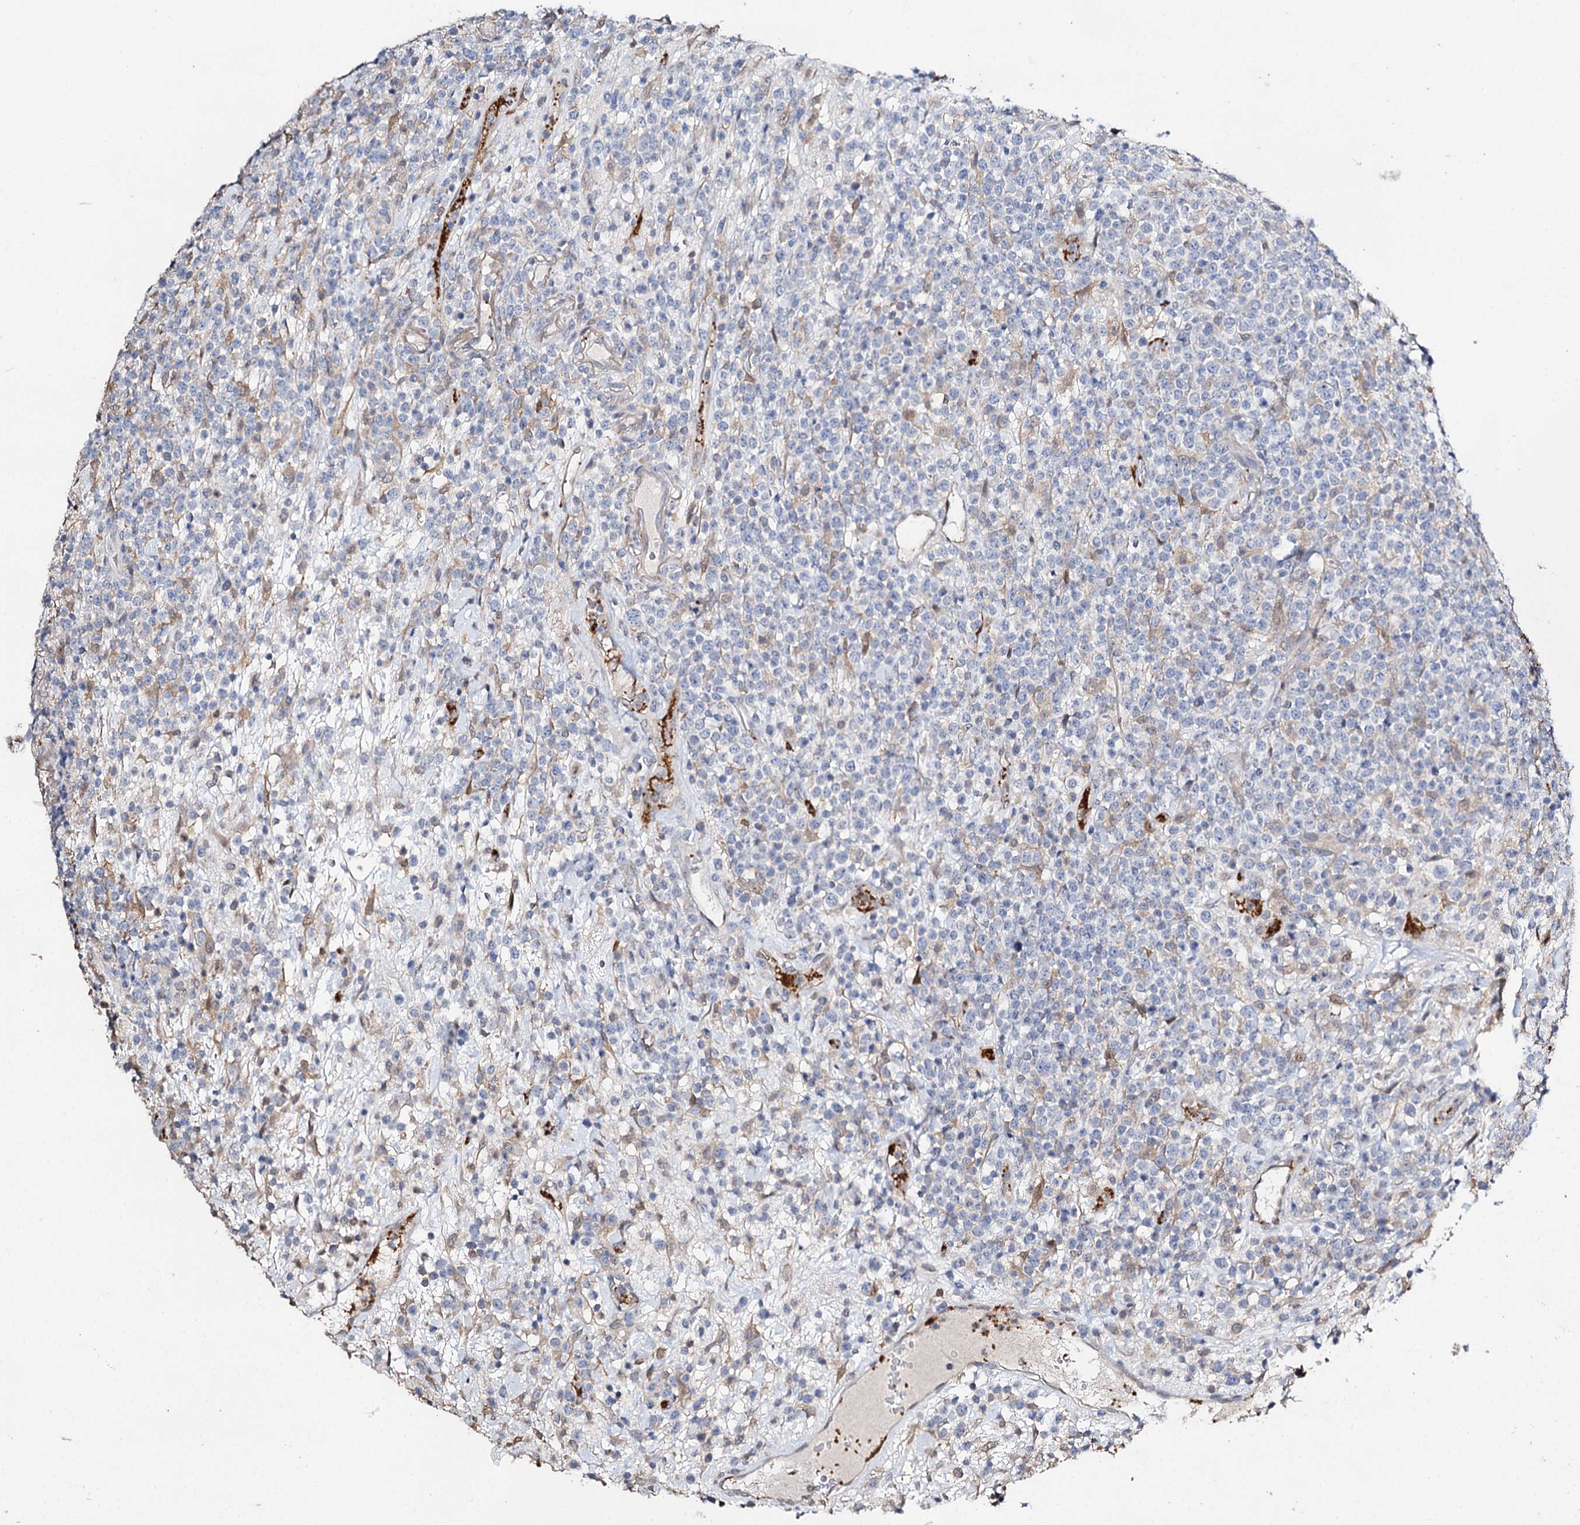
{"staining": {"intensity": "negative", "quantity": "none", "location": "none"}, "tissue": "lymphoma", "cell_type": "Tumor cells", "image_type": "cancer", "snomed": [{"axis": "morphology", "description": "Malignant lymphoma, non-Hodgkin's type, High grade"}, {"axis": "topography", "description": "Colon"}], "caption": "Immunohistochemical staining of malignant lymphoma, non-Hodgkin's type (high-grade) shows no significant positivity in tumor cells.", "gene": "DNAH6", "patient": {"sex": "female", "age": 53}}